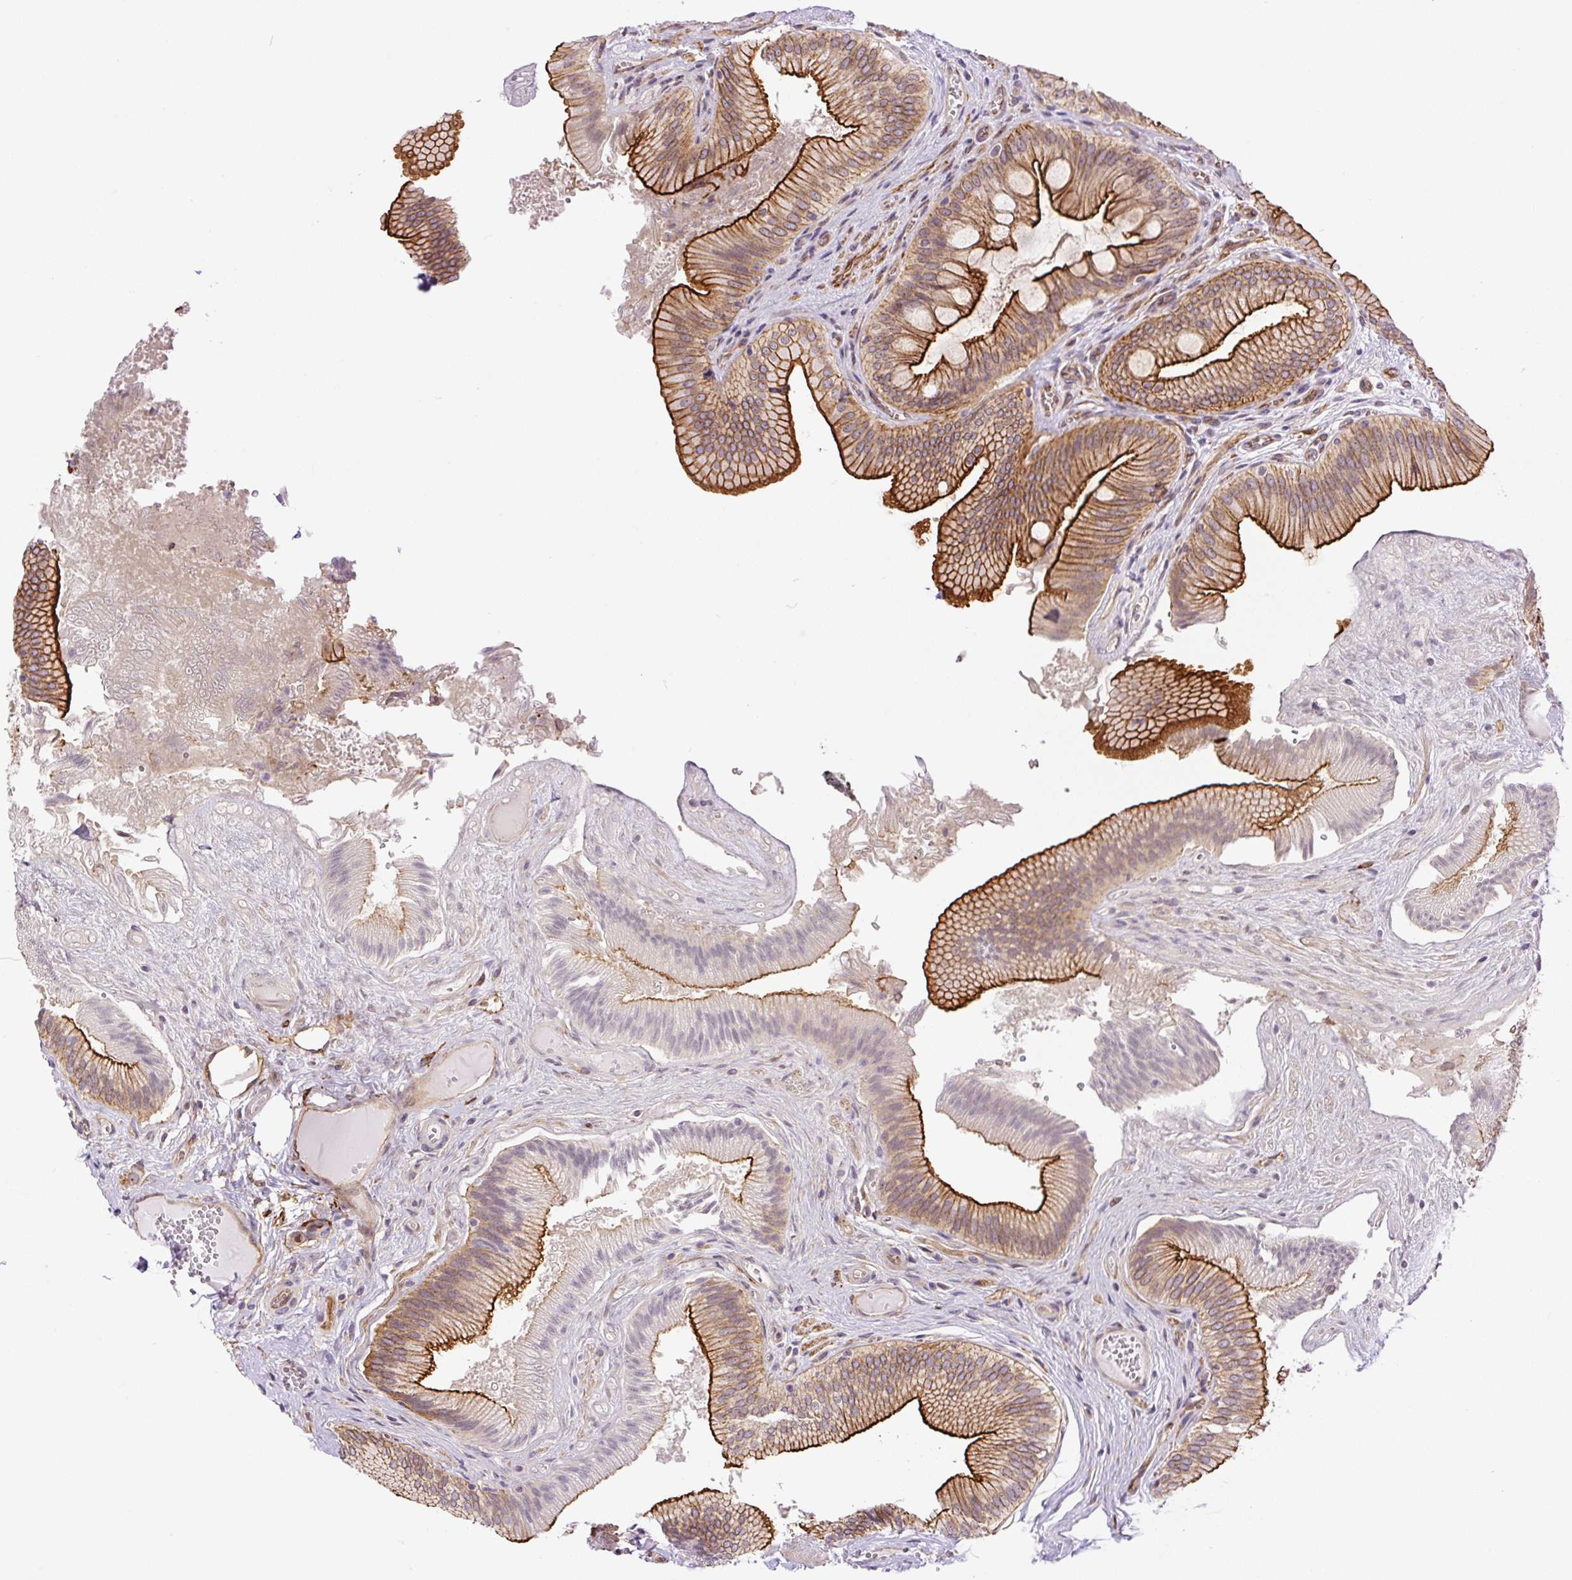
{"staining": {"intensity": "strong", "quantity": "25%-75%", "location": "cytoplasmic/membranous"}, "tissue": "gallbladder", "cell_type": "Glandular cells", "image_type": "normal", "snomed": [{"axis": "morphology", "description": "Normal tissue, NOS"}, {"axis": "topography", "description": "Gallbladder"}], "caption": "Protein expression analysis of normal human gallbladder reveals strong cytoplasmic/membranous positivity in approximately 25%-75% of glandular cells. The staining was performed using DAB (3,3'-diaminobenzidine), with brown indicating positive protein expression. Nuclei are stained blue with hematoxylin.", "gene": "MYO5C", "patient": {"sex": "male", "age": 17}}